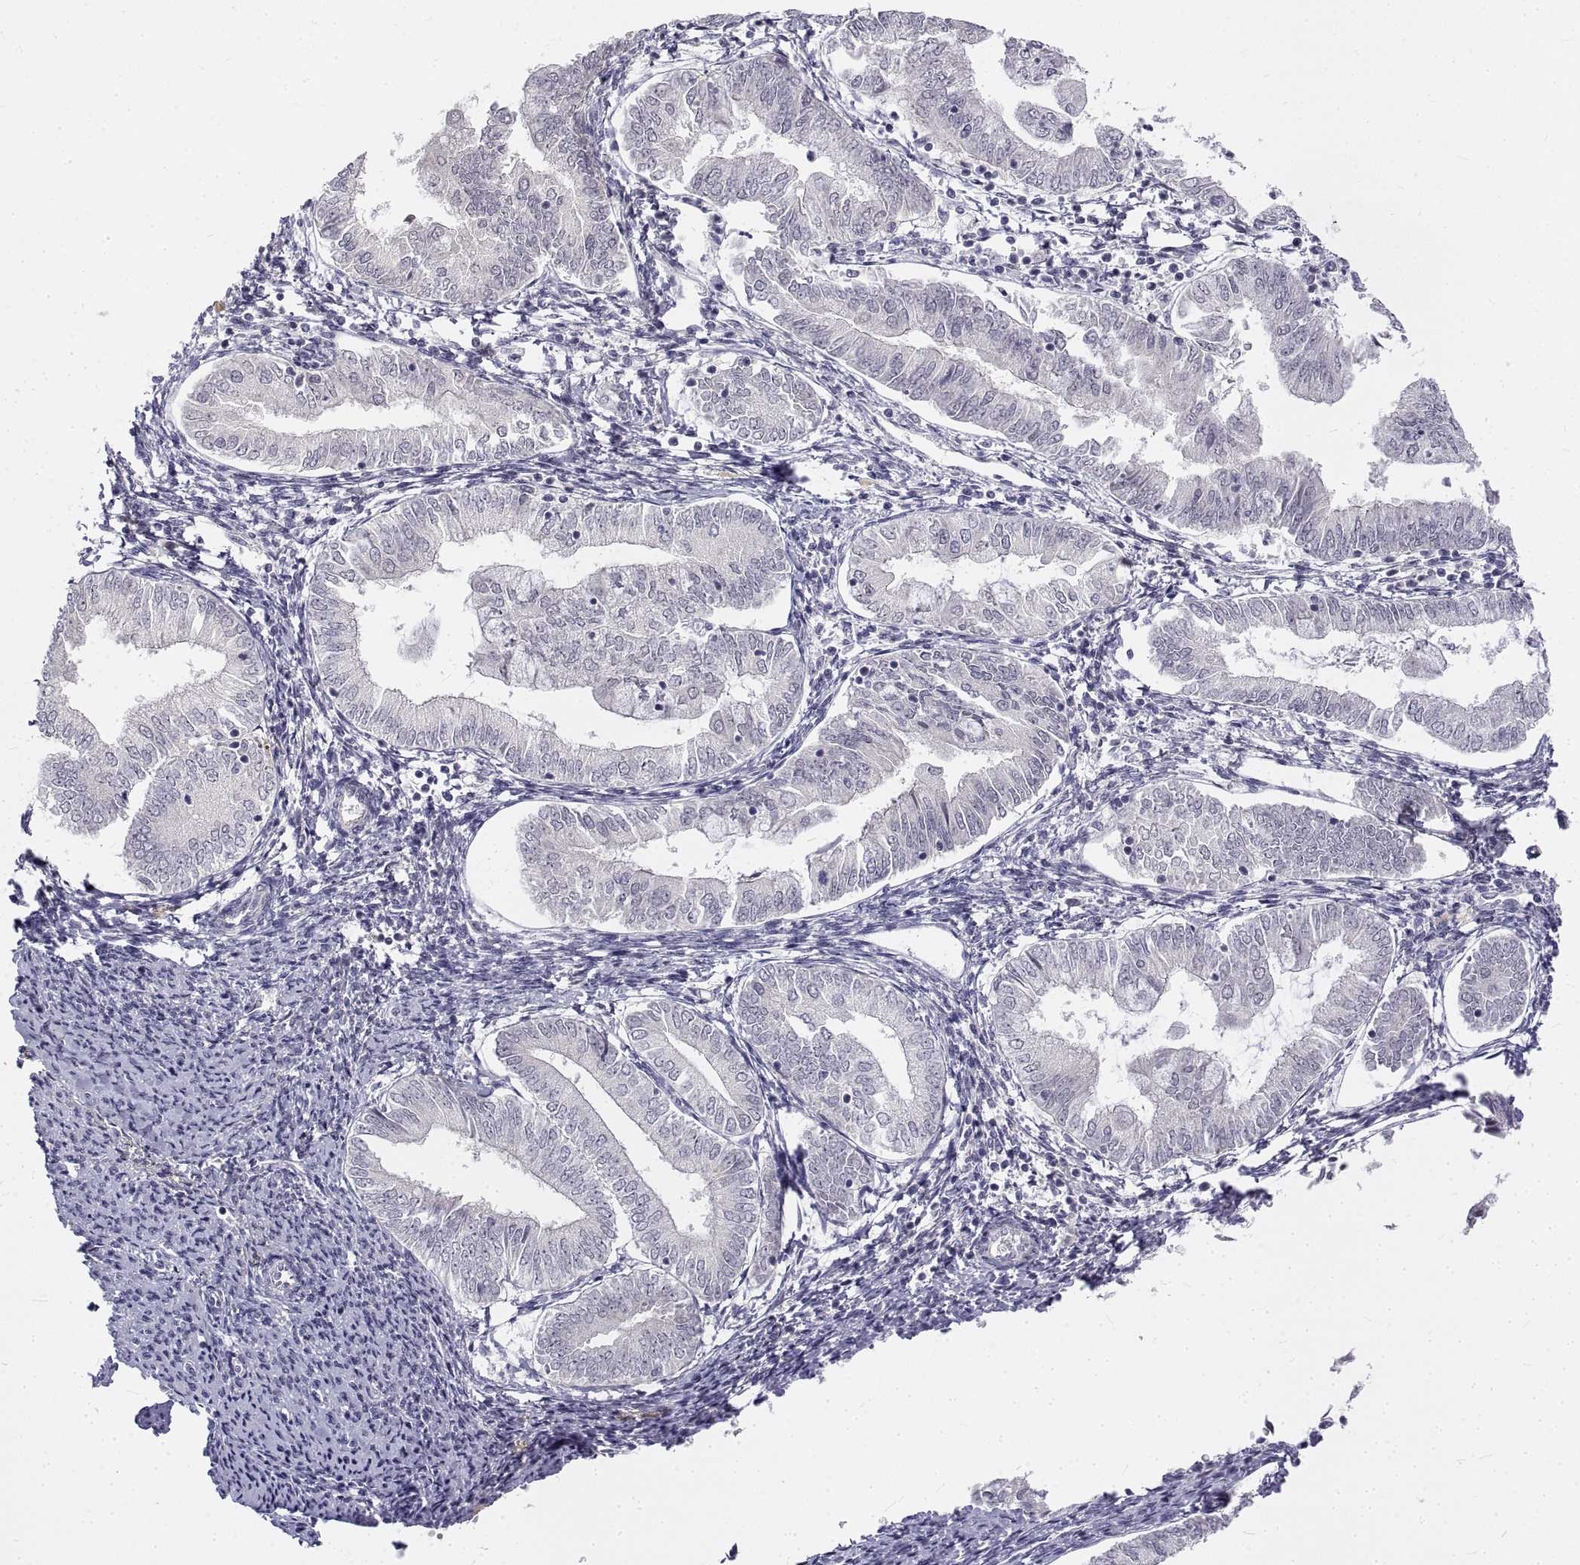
{"staining": {"intensity": "negative", "quantity": "none", "location": "none"}, "tissue": "endometrial cancer", "cell_type": "Tumor cells", "image_type": "cancer", "snomed": [{"axis": "morphology", "description": "Adenocarcinoma, NOS"}, {"axis": "topography", "description": "Endometrium"}], "caption": "DAB immunohistochemical staining of endometrial cancer displays no significant staining in tumor cells. The staining was performed using DAB to visualize the protein expression in brown, while the nuclei were stained in blue with hematoxylin (Magnification: 20x).", "gene": "ANO2", "patient": {"sex": "female", "age": 55}}